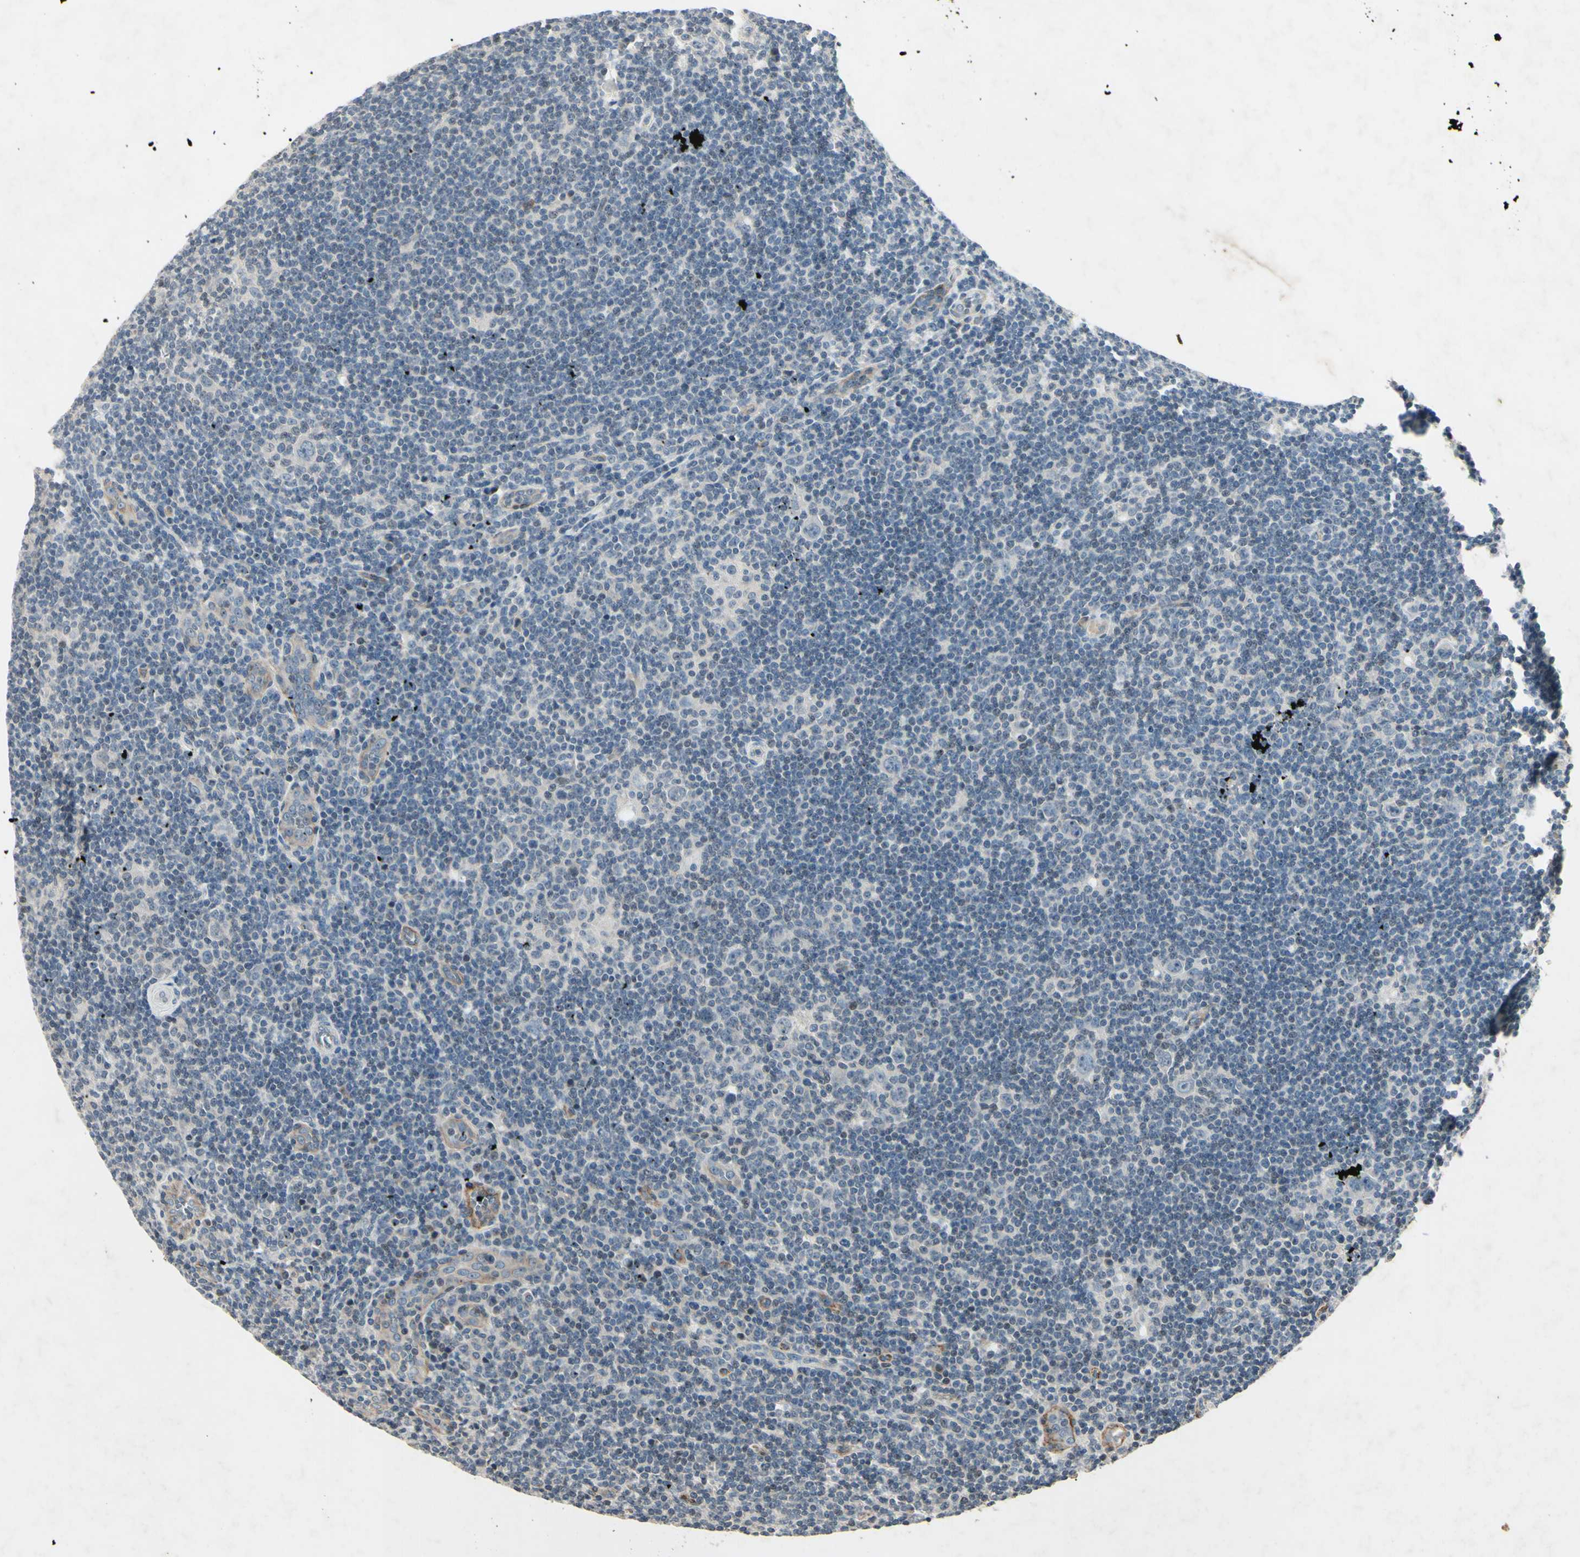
{"staining": {"intensity": "negative", "quantity": "none", "location": "none"}, "tissue": "lymphoma", "cell_type": "Tumor cells", "image_type": "cancer", "snomed": [{"axis": "morphology", "description": "Hodgkin's disease, NOS"}, {"axis": "topography", "description": "Lymph node"}], "caption": "Hodgkin's disease was stained to show a protein in brown. There is no significant expression in tumor cells.", "gene": "AEBP1", "patient": {"sex": "female", "age": 57}}